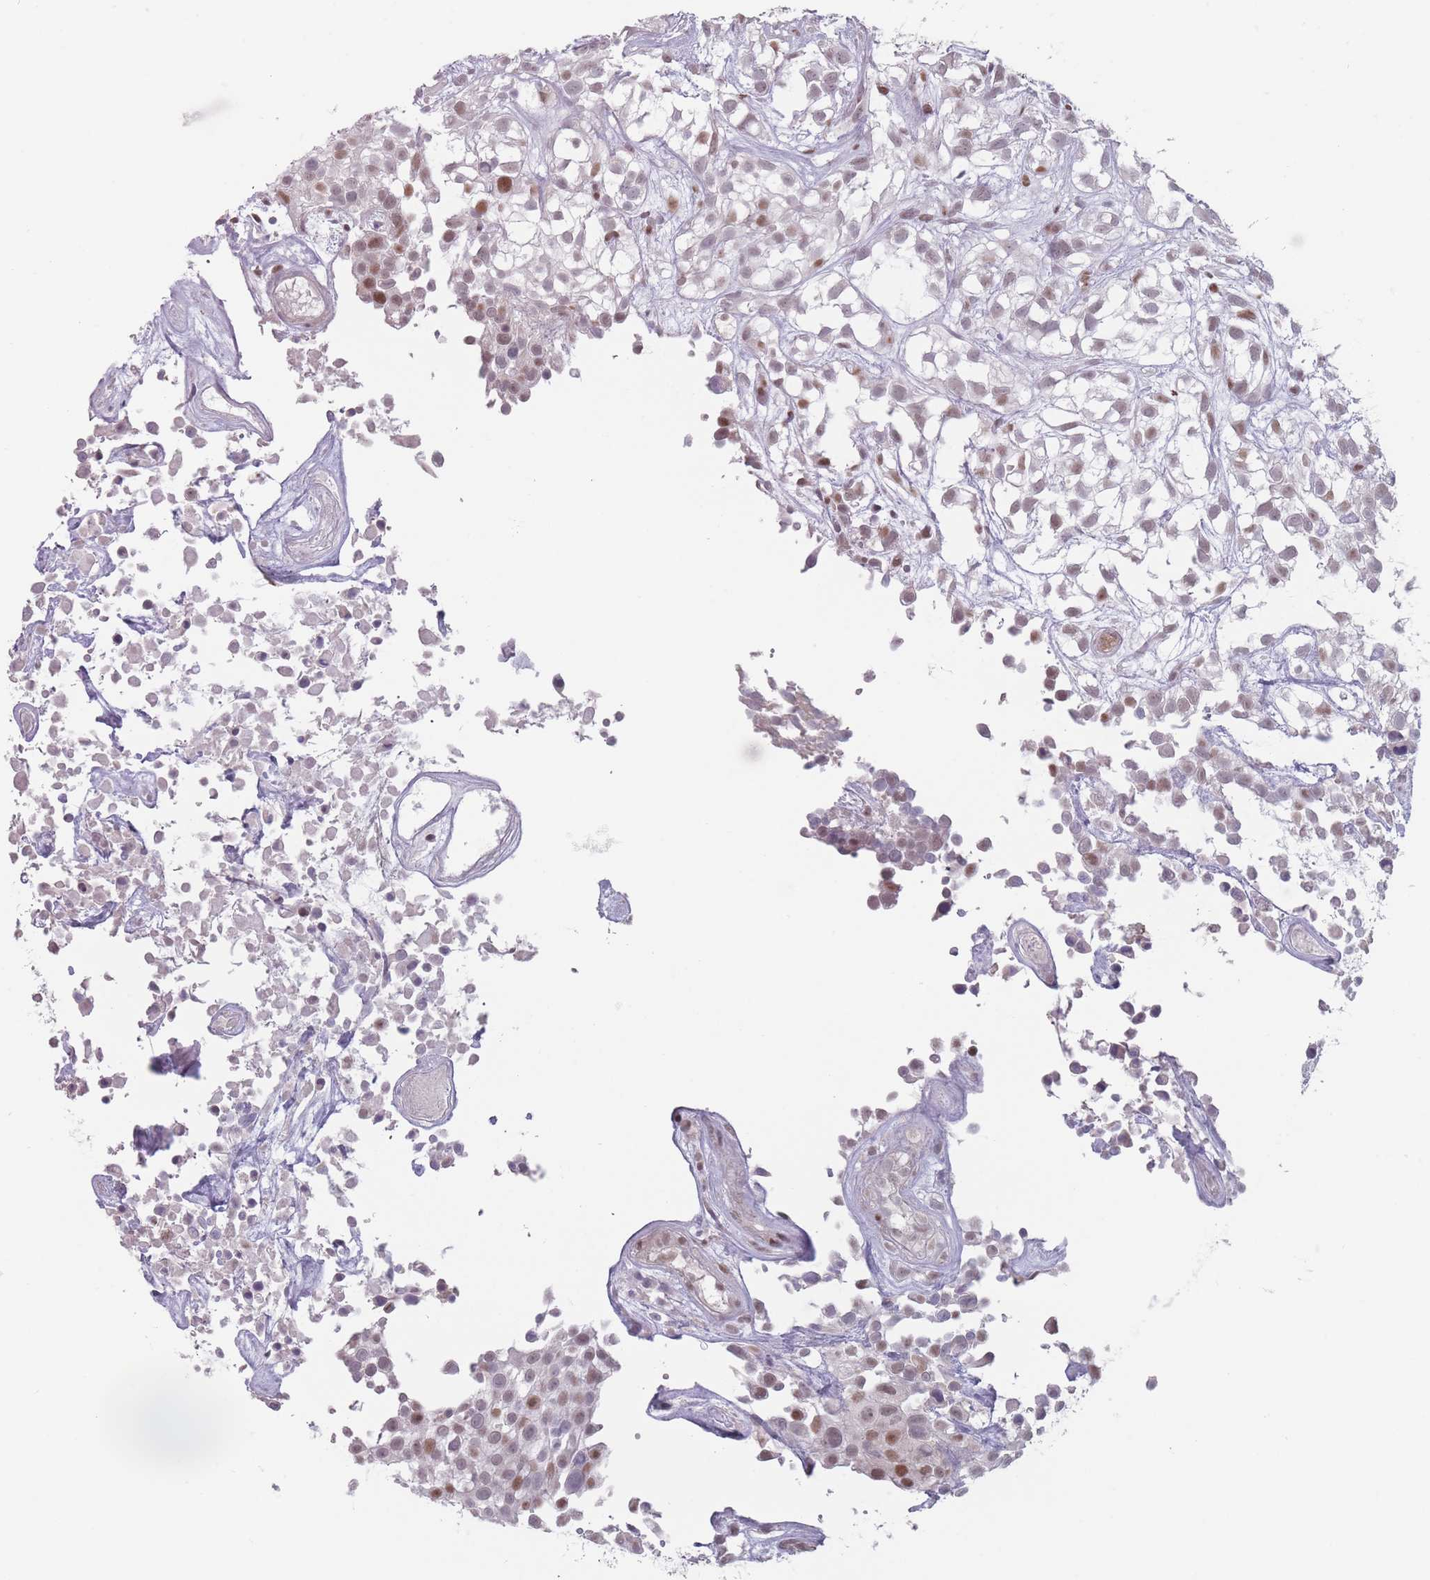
{"staining": {"intensity": "moderate", "quantity": "25%-75%", "location": "nuclear"}, "tissue": "urothelial cancer", "cell_type": "Tumor cells", "image_type": "cancer", "snomed": [{"axis": "morphology", "description": "Urothelial carcinoma, High grade"}, {"axis": "topography", "description": "Urinary bladder"}], "caption": "A medium amount of moderate nuclear staining is seen in about 25%-75% of tumor cells in urothelial cancer tissue. (DAB (3,3'-diaminobenzidine) IHC with brightfield microscopy, high magnification).", "gene": "SH3BGRL2", "patient": {"sex": "male", "age": 56}}